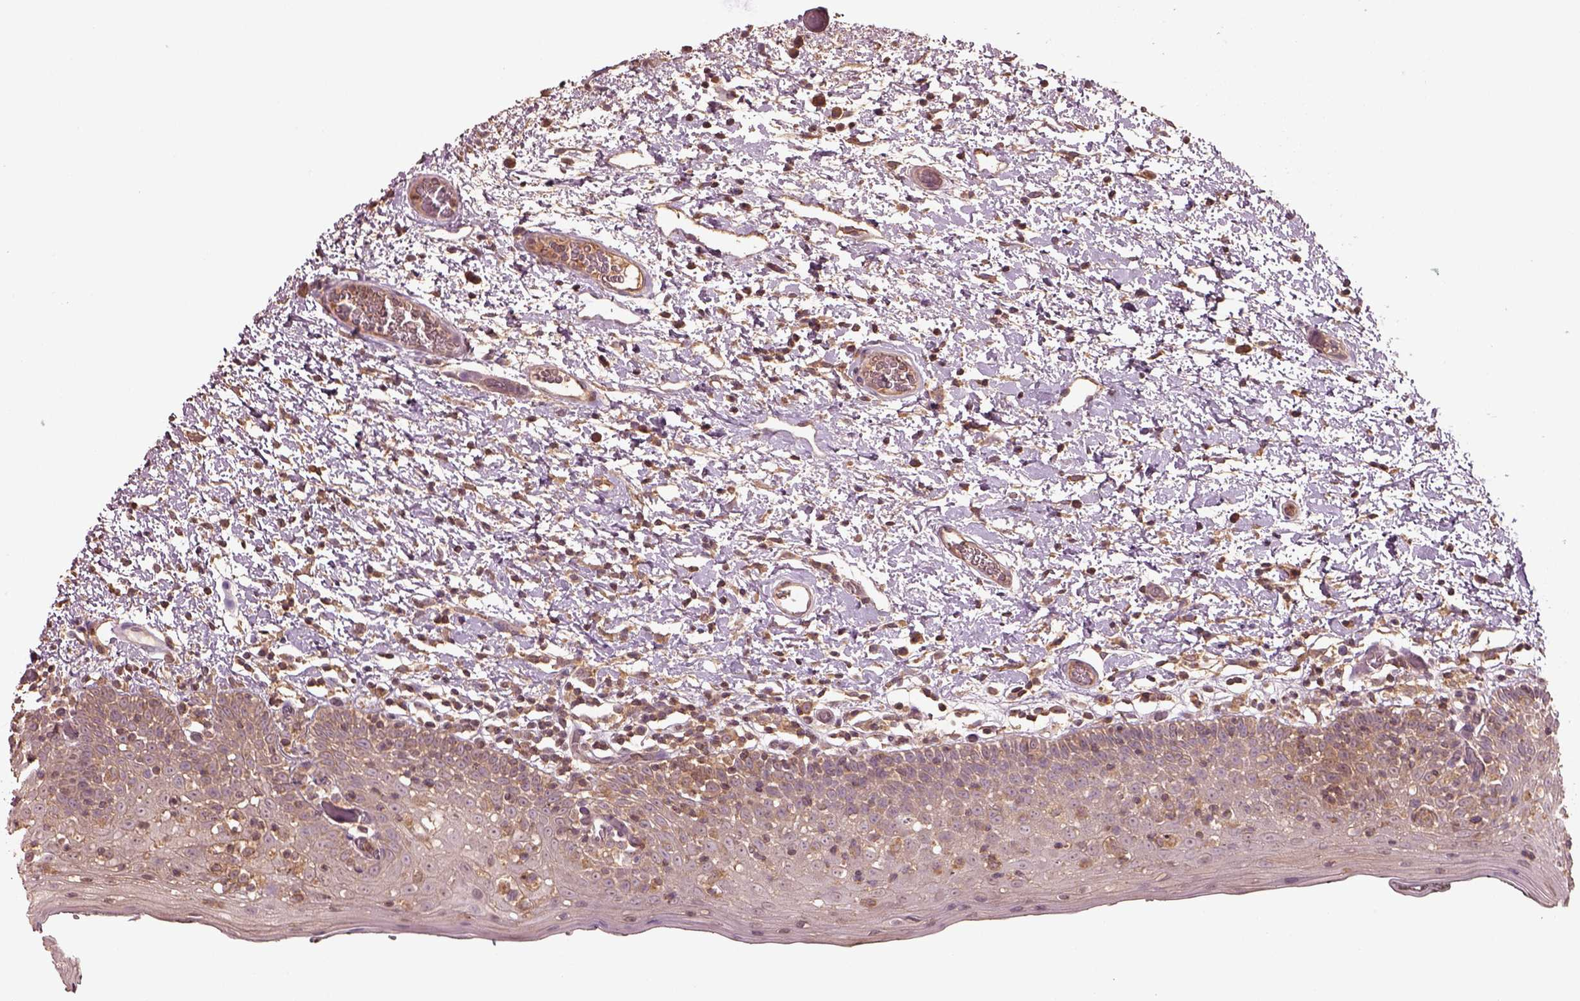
{"staining": {"intensity": "moderate", "quantity": "<25%", "location": "cytoplasmic/membranous"}, "tissue": "oral mucosa", "cell_type": "Squamous epithelial cells", "image_type": "normal", "snomed": [{"axis": "morphology", "description": "Normal tissue, NOS"}, {"axis": "morphology", "description": "Squamous cell carcinoma, NOS"}, {"axis": "topography", "description": "Oral tissue"}, {"axis": "topography", "description": "Head-Neck"}], "caption": "Immunohistochemistry of benign human oral mucosa exhibits low levels of moderate cytoplasmic/membranous expression in approximately <25% of squamous epithelial cells.", "gene": "TRADD", "patient": {"sex": "male", "age": 69}}